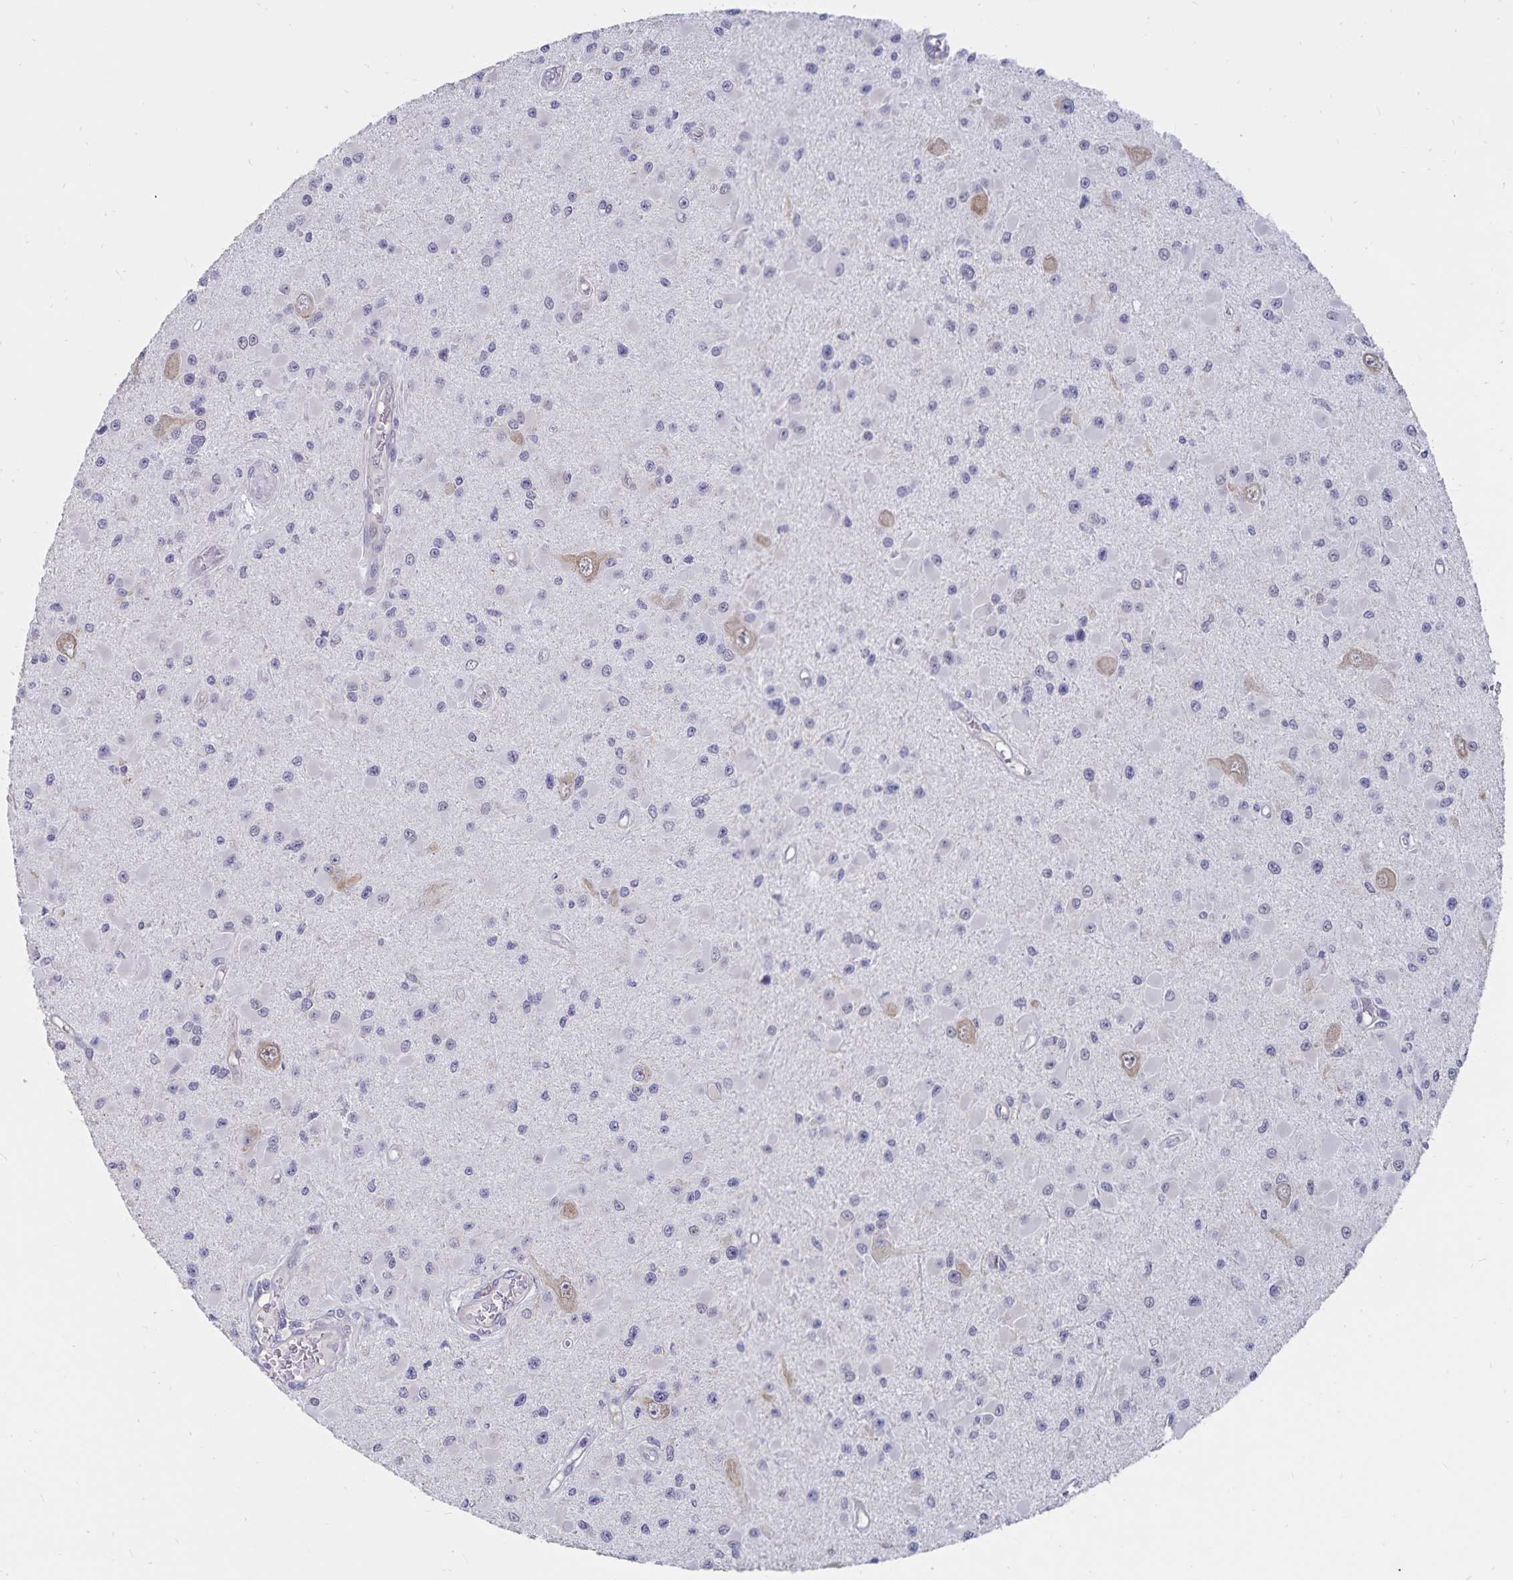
{"staining": {"intensity": "negative", "quantity": "none", "location": "none"}, "tissue": "glioma", "cell_type": "Tumor cells", "image_type": "cancer", "snomed": [{"axis": "morphology", "description": "Glioma, malignant, High grade"}, {"axis": "topography", "description": "Brain"}], "caption": "Protein analysis of malignant glioma (high-grade) displays no significant positivity in tumor cells.", "gene": "ATP2A2", "patient": {"sex": "male", "age": 54}}